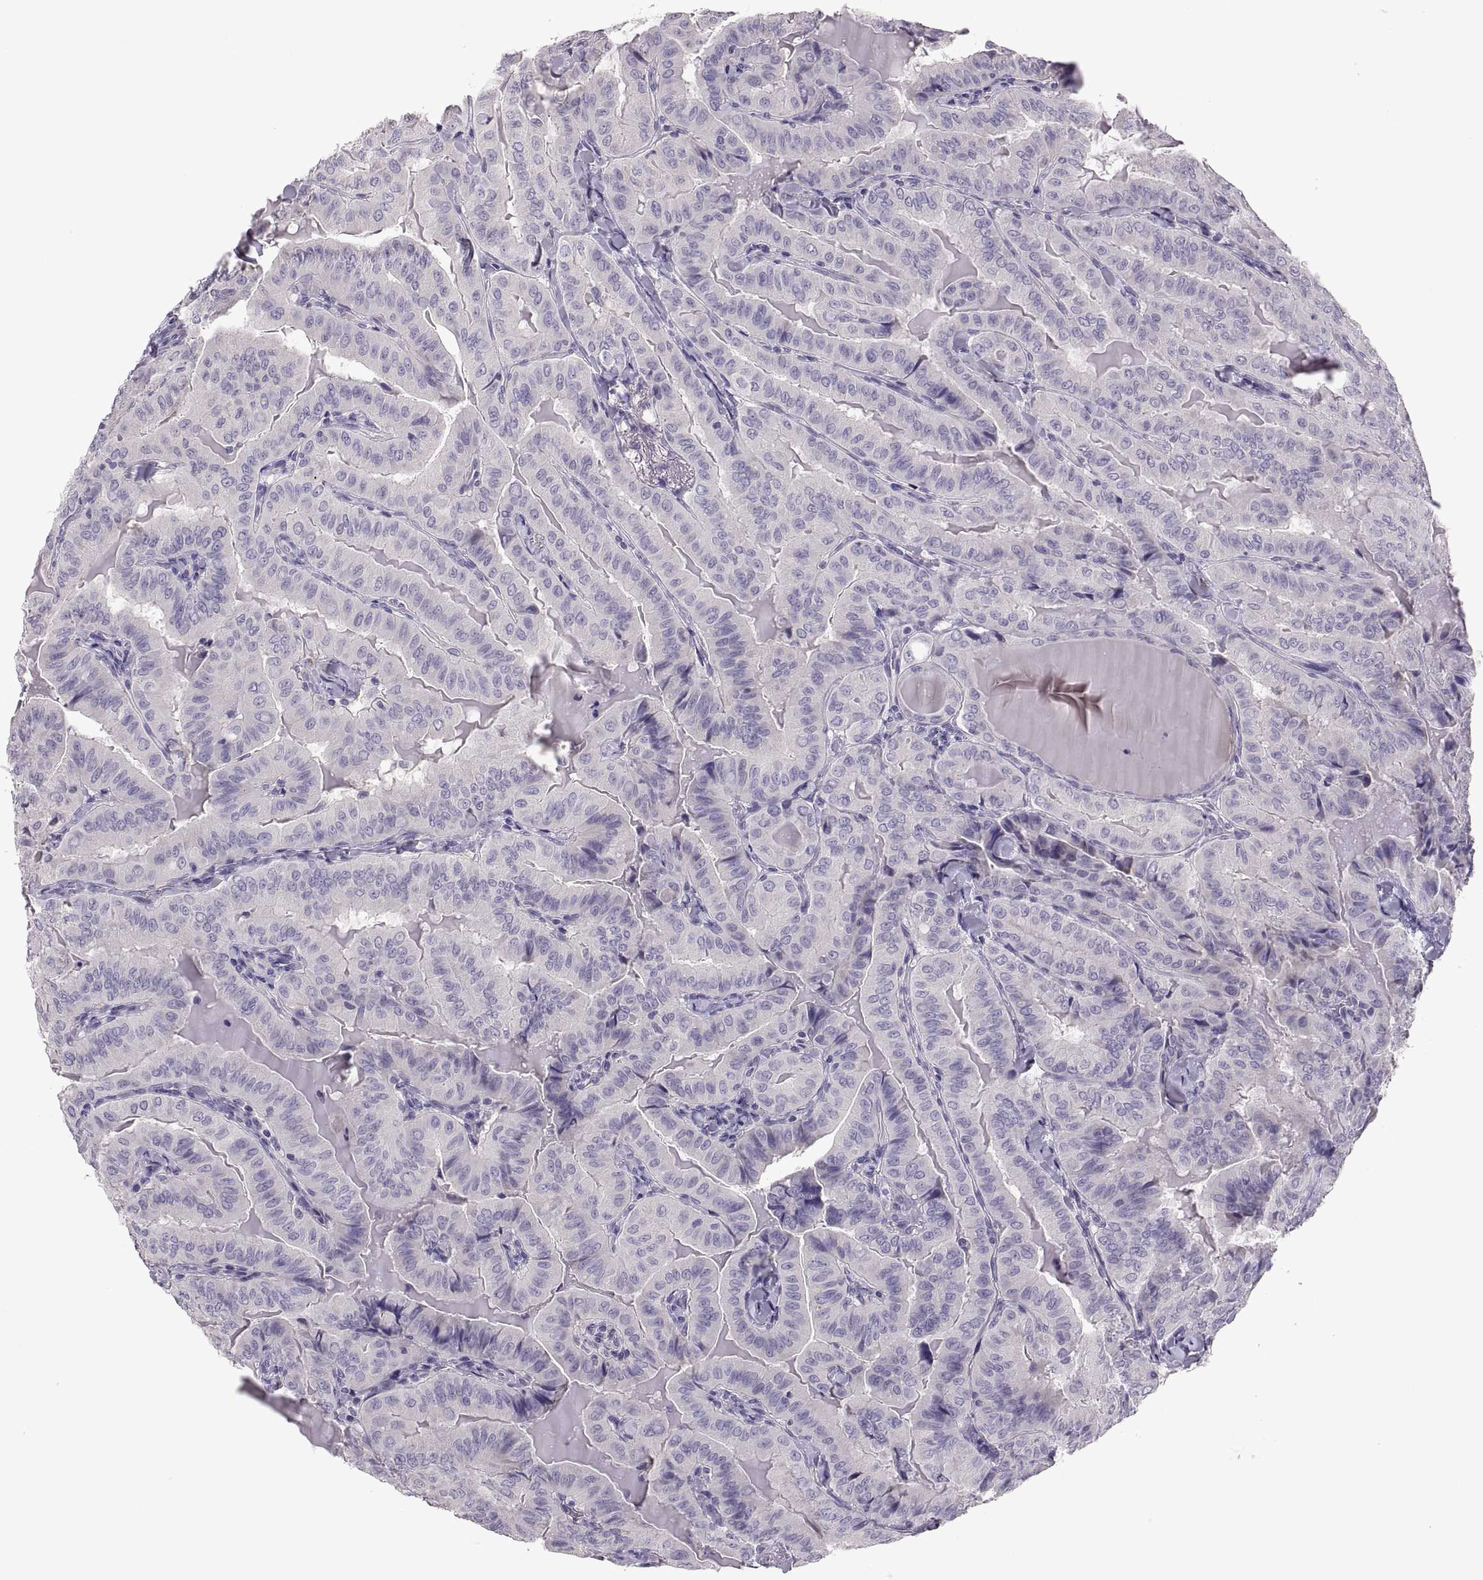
{"staining": {"intensity": "negative", "quantity": "none", "location": "none"}, "tissue": "thyroid cancer", "cell_type": "Tumor cells", "image_type": "cancer", "snomed": [{"axis": "morphology", "description": "Papillary adenocarcinoma, NOS"}, {"axis": "topography", "description": "Thyroid gland"}], "caption": "A histopathology image of papillary adenocarcinoma (thyroid) stained for a protein demonstrates no brown staining in tumor cells.", "gene": "TBX19", "patient": {"sex": "female", "age": 68}}